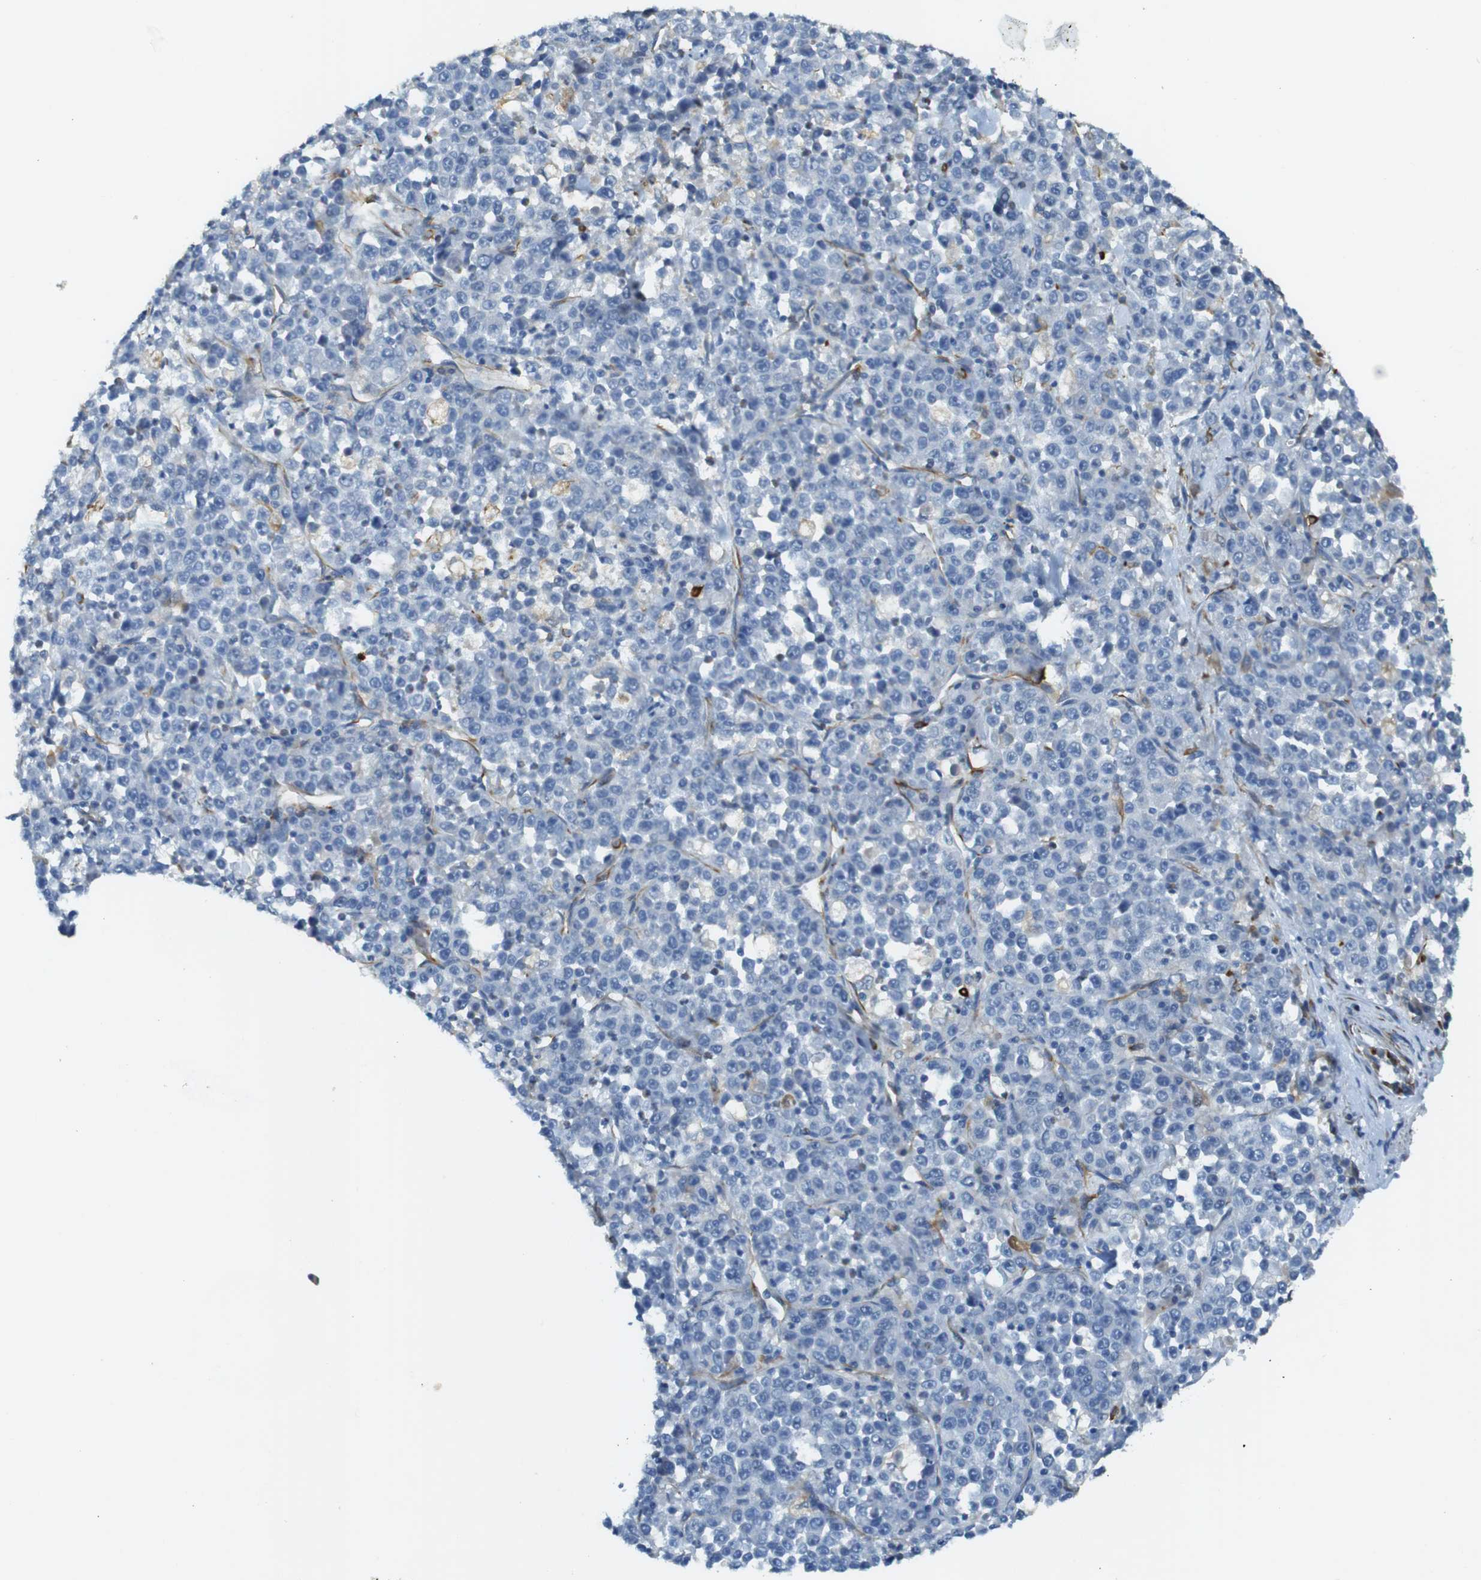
{"staining": {"intensity": "negative", "quantity": "none", "location": "none"}, "tissue": "stomach cancer", "cell_type": "Tumor cells", "image_type": "cancer", "snomed": [{"axis": "morphology", "description": "Normal tissue, NOS"}, {"axis": "morphology", "description": "Adenocarcinoma, NOS"}, {"axis": "topography", "description": "Stomach, upper"}, {"axis": "topography", "description": "Stomach"}], "caption": "Immunohistochemical staining of human adenocarcinoma (stomach) demonstrates no significant staining in tumor cells.", "gene": "CD320", "patient": {"sex": "male", "age": 59}}